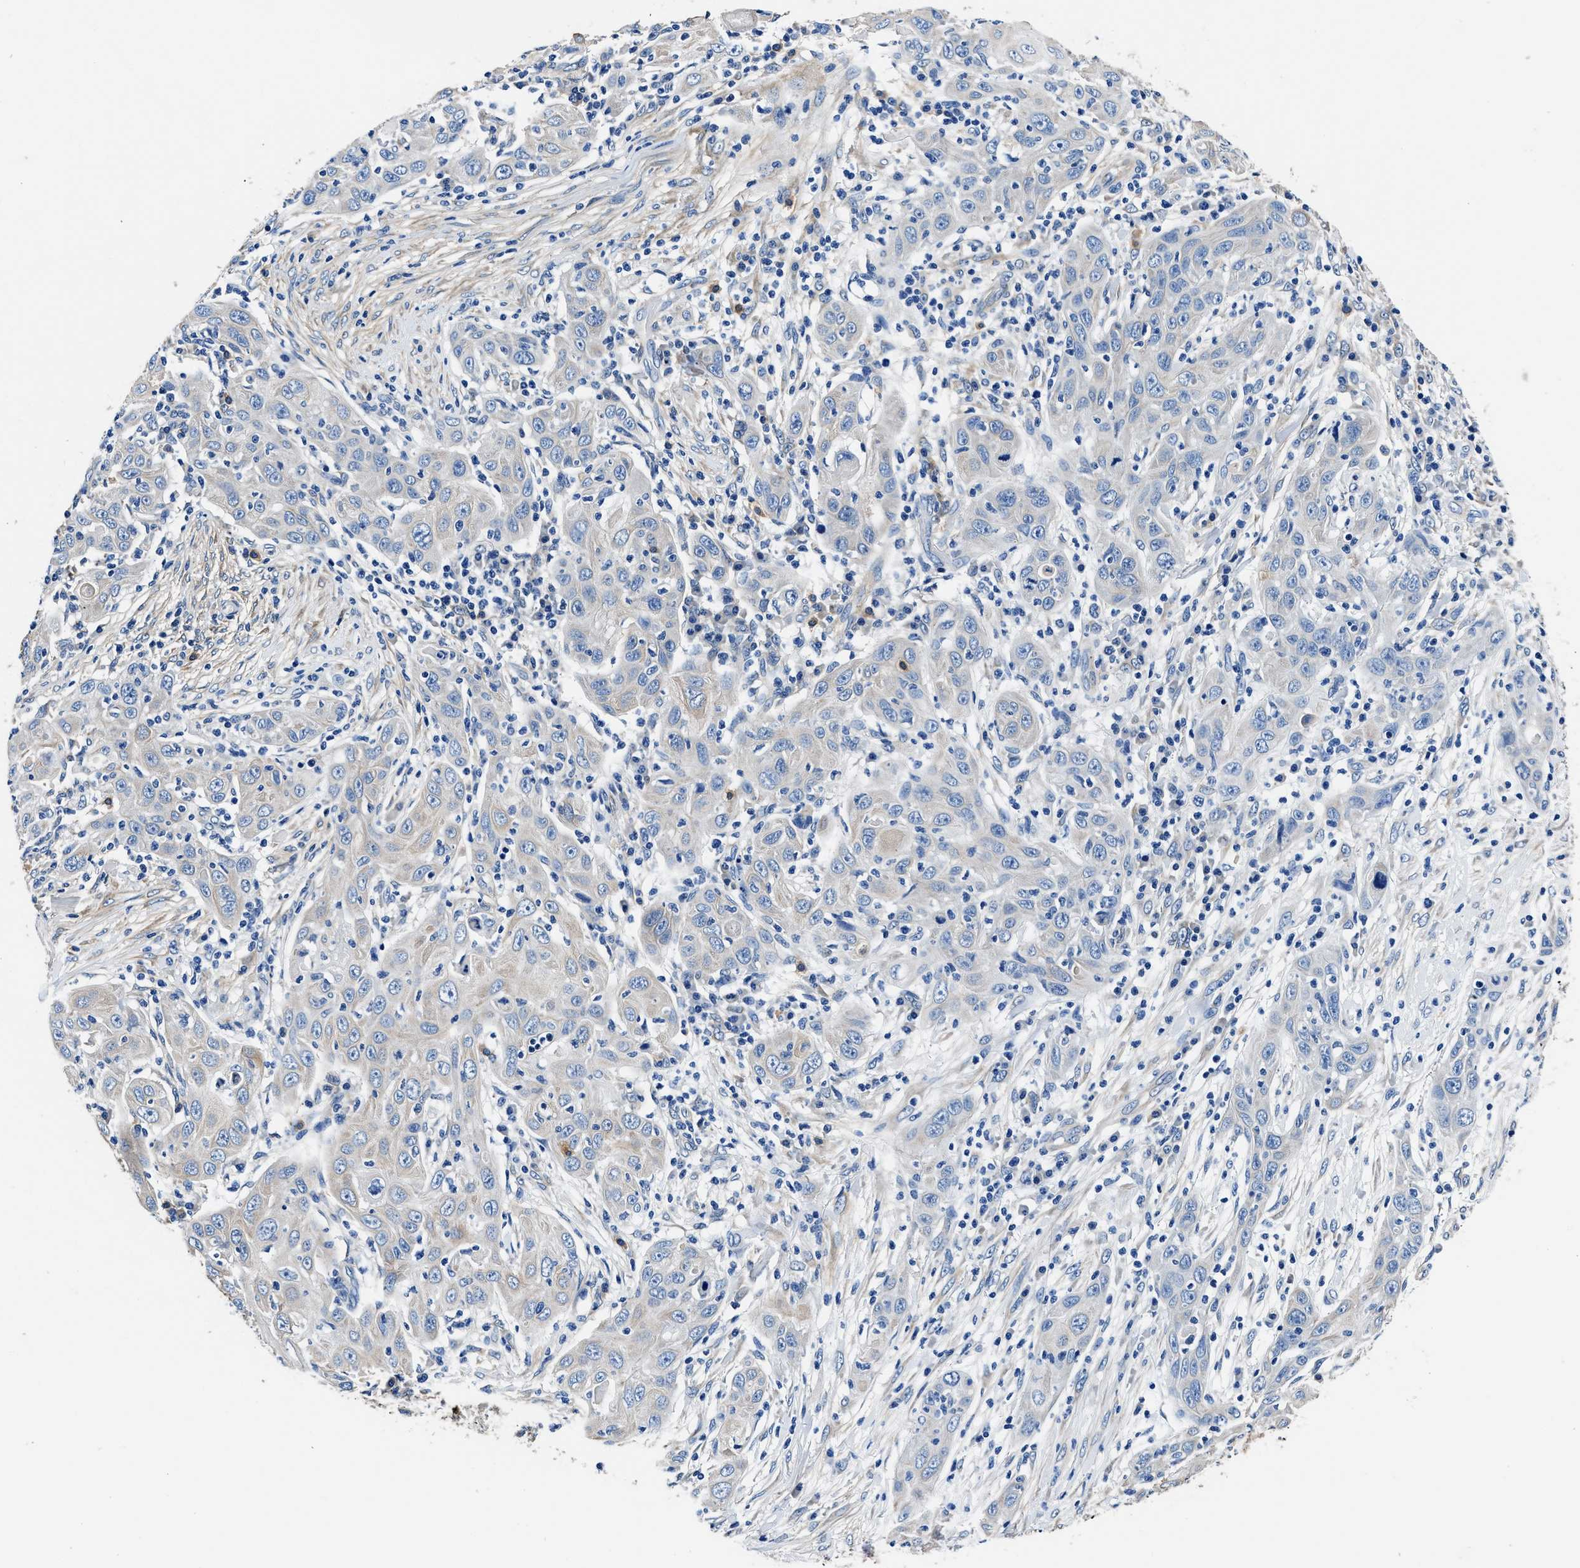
{"staining": {"intensity": "negative", "quantity": "none", "location": "none"}, "tissue": "skin cancer", "cell_type": "Tumor cells", "image_type": "cancer", "snomed": [{"axis": "morphology", "description": "Squamous cell carcinoma, NOS"}, {"axis": "topography", "description": "Skin"}], "caption": "A micrograph of human squamous cell carcinoma (skin) is negative for staining in tumor cells.", "gene": "NEU1", "patient": {"sex": "female", "age": 88}}